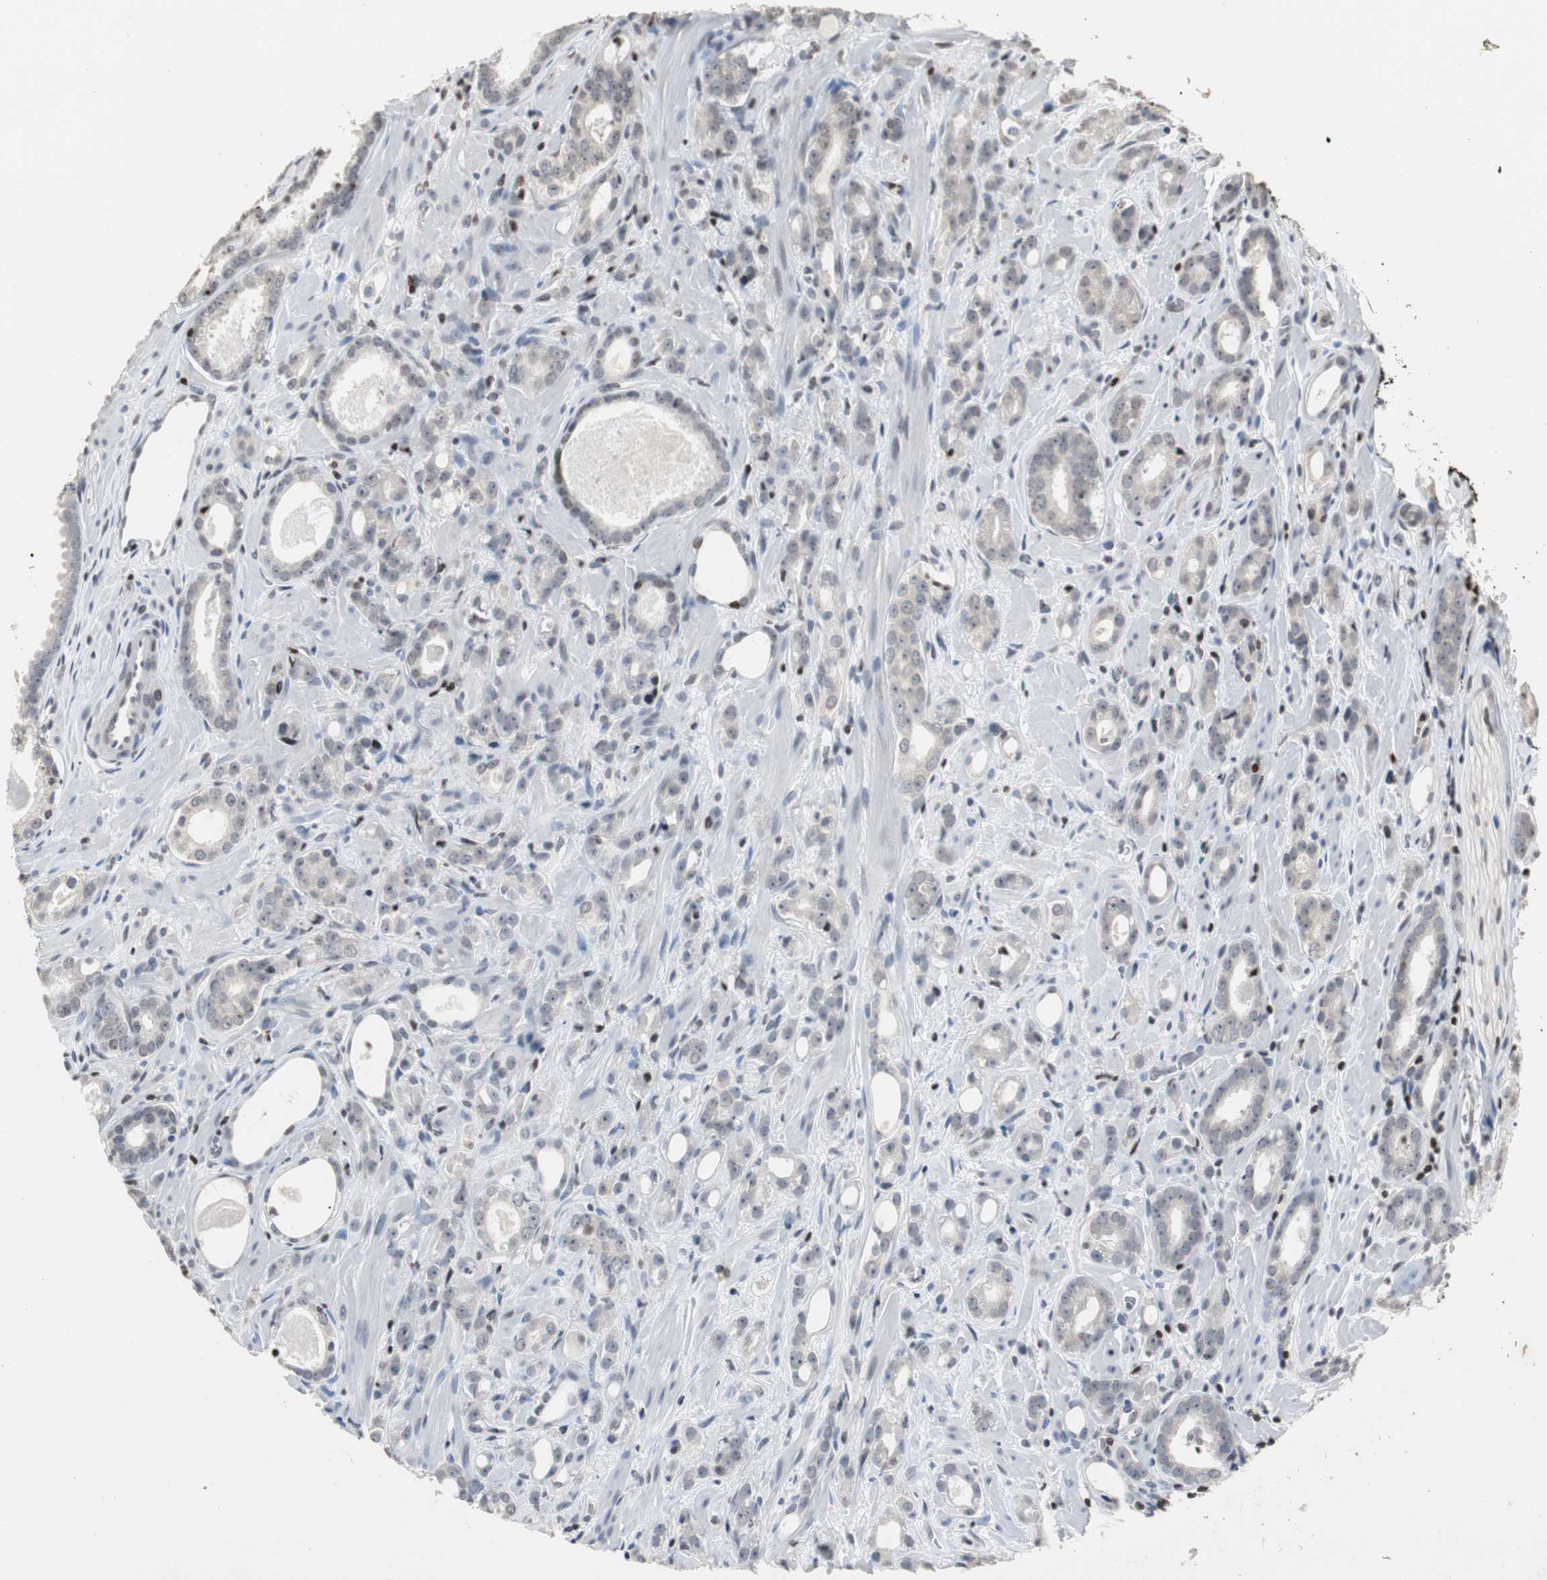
{"staining": {"intensity": "strong", "quantity": "<25%", "location": "nuclear"}, "tissue": "prostate cancer", "cell_type": "Tumor cells", "image_type": "cancer", "snomed": [{"axis": "morphology", "description": "Adenocarcinoma, Low grade"}, {"axis": "topography", "description": "Prostate"}], "caption": "Brown immunohistochemical staining in human adenocarcinoma (low-grade) (prostate) reveals strong nuclear expression in about <25% of tumor cells.", "gene": "PAXIP1", "patient": {"sex": "male", "age": 57}}